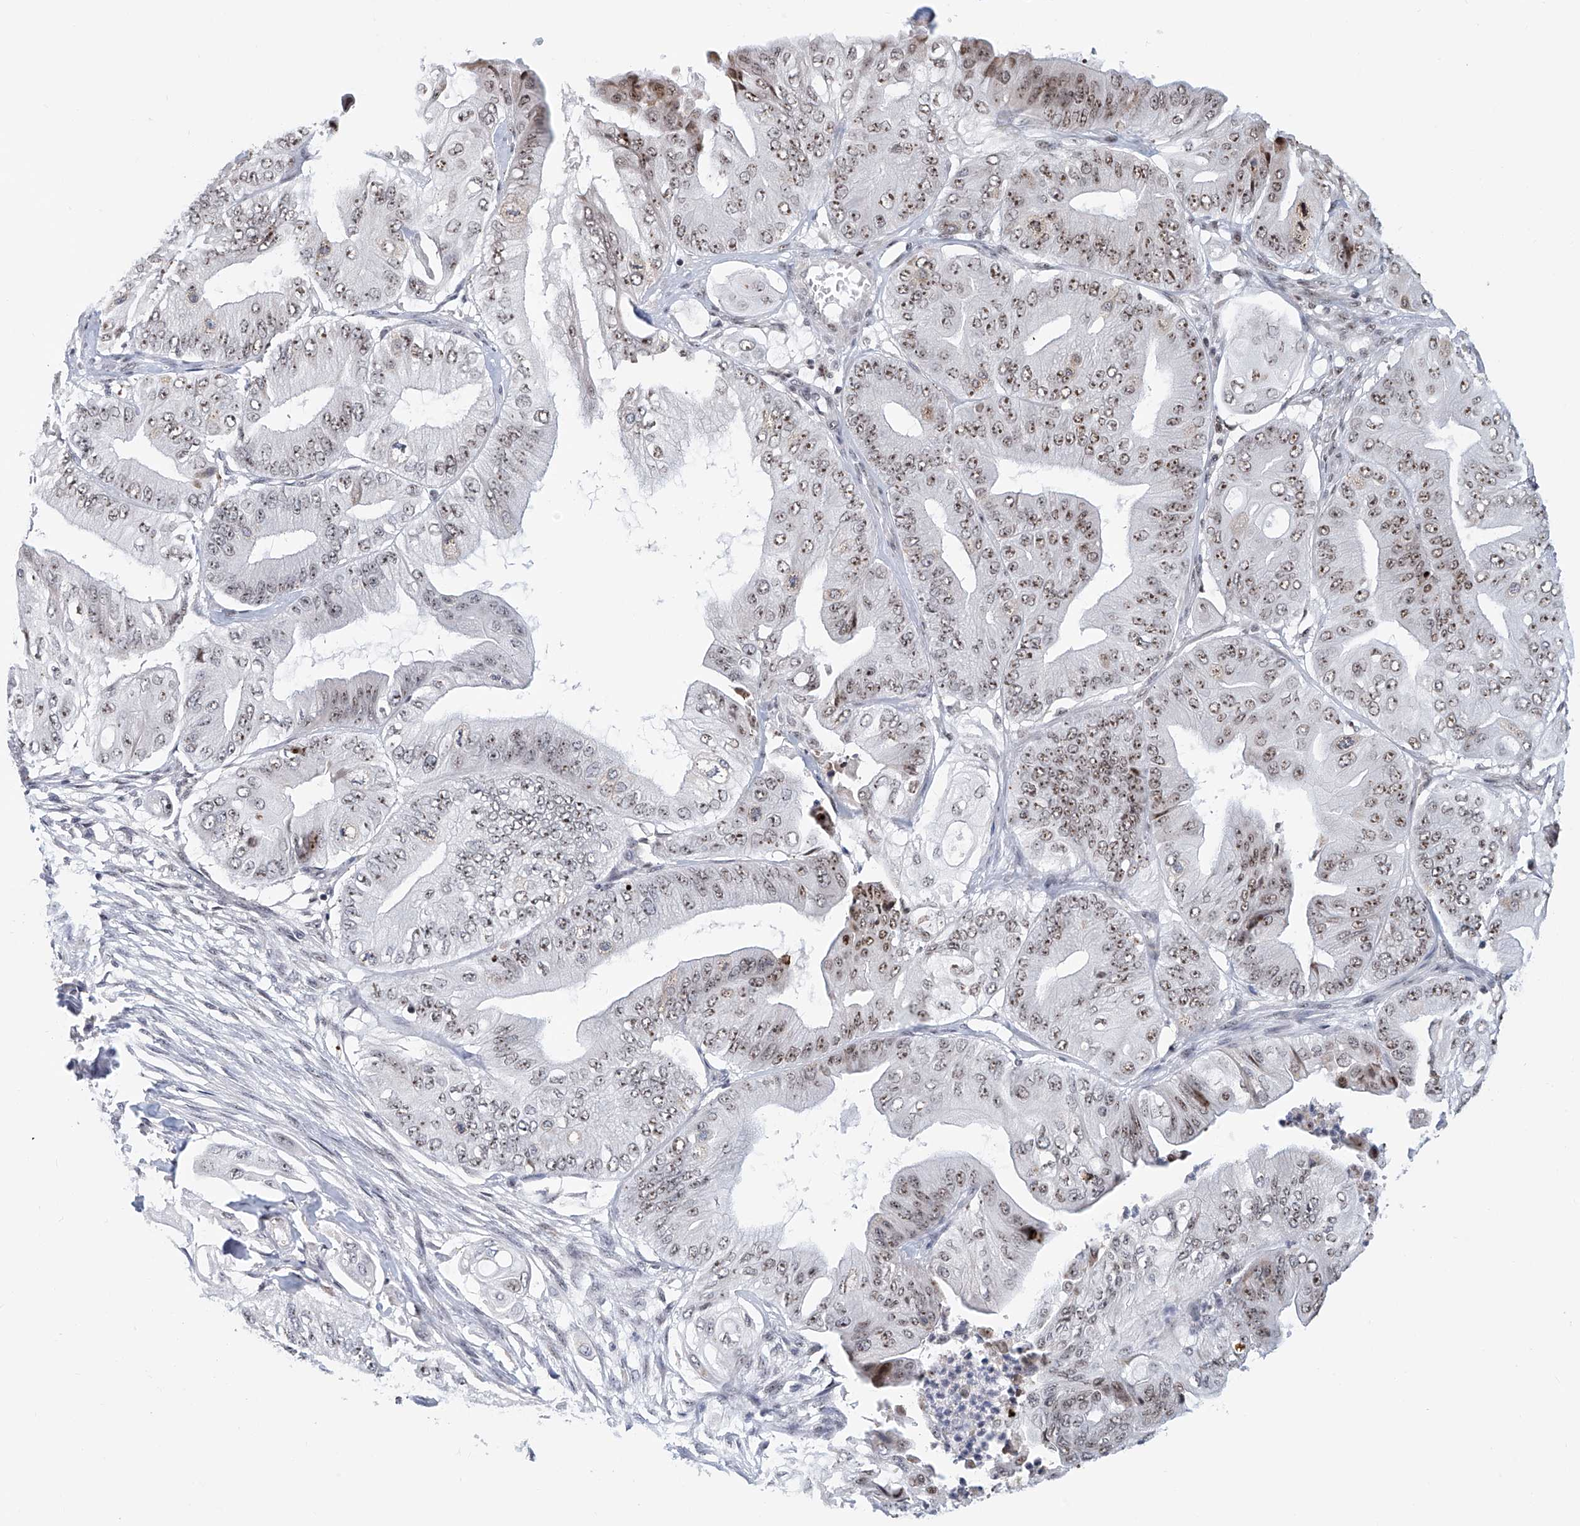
{"staining": {"intensity": "moderate", "quantity": ">75%", "location": "nuclear"}, "tissue": "pancreatic cancer", "cell_type": "Tumor cells", "image_type": "cancer", "snomed": [{"axis": "morphology", "description": "Adenocarcinoma, NOS"}, {"axis": "topography", "description": "Pancreas"}], "caption": "IHC (DAB (3,3'-diaminobenzidine)) staining of pancreatic adenocarcinoma exhibits moderate nuclear protein expression in approximately >75% of tumor cells. (DAB (3,3'-diaminobenzidine) = brown stain, brightfield microscopy at high magnification).", "gene": "PRUNE2", "patient": {"sex": "female", "age": 77}}